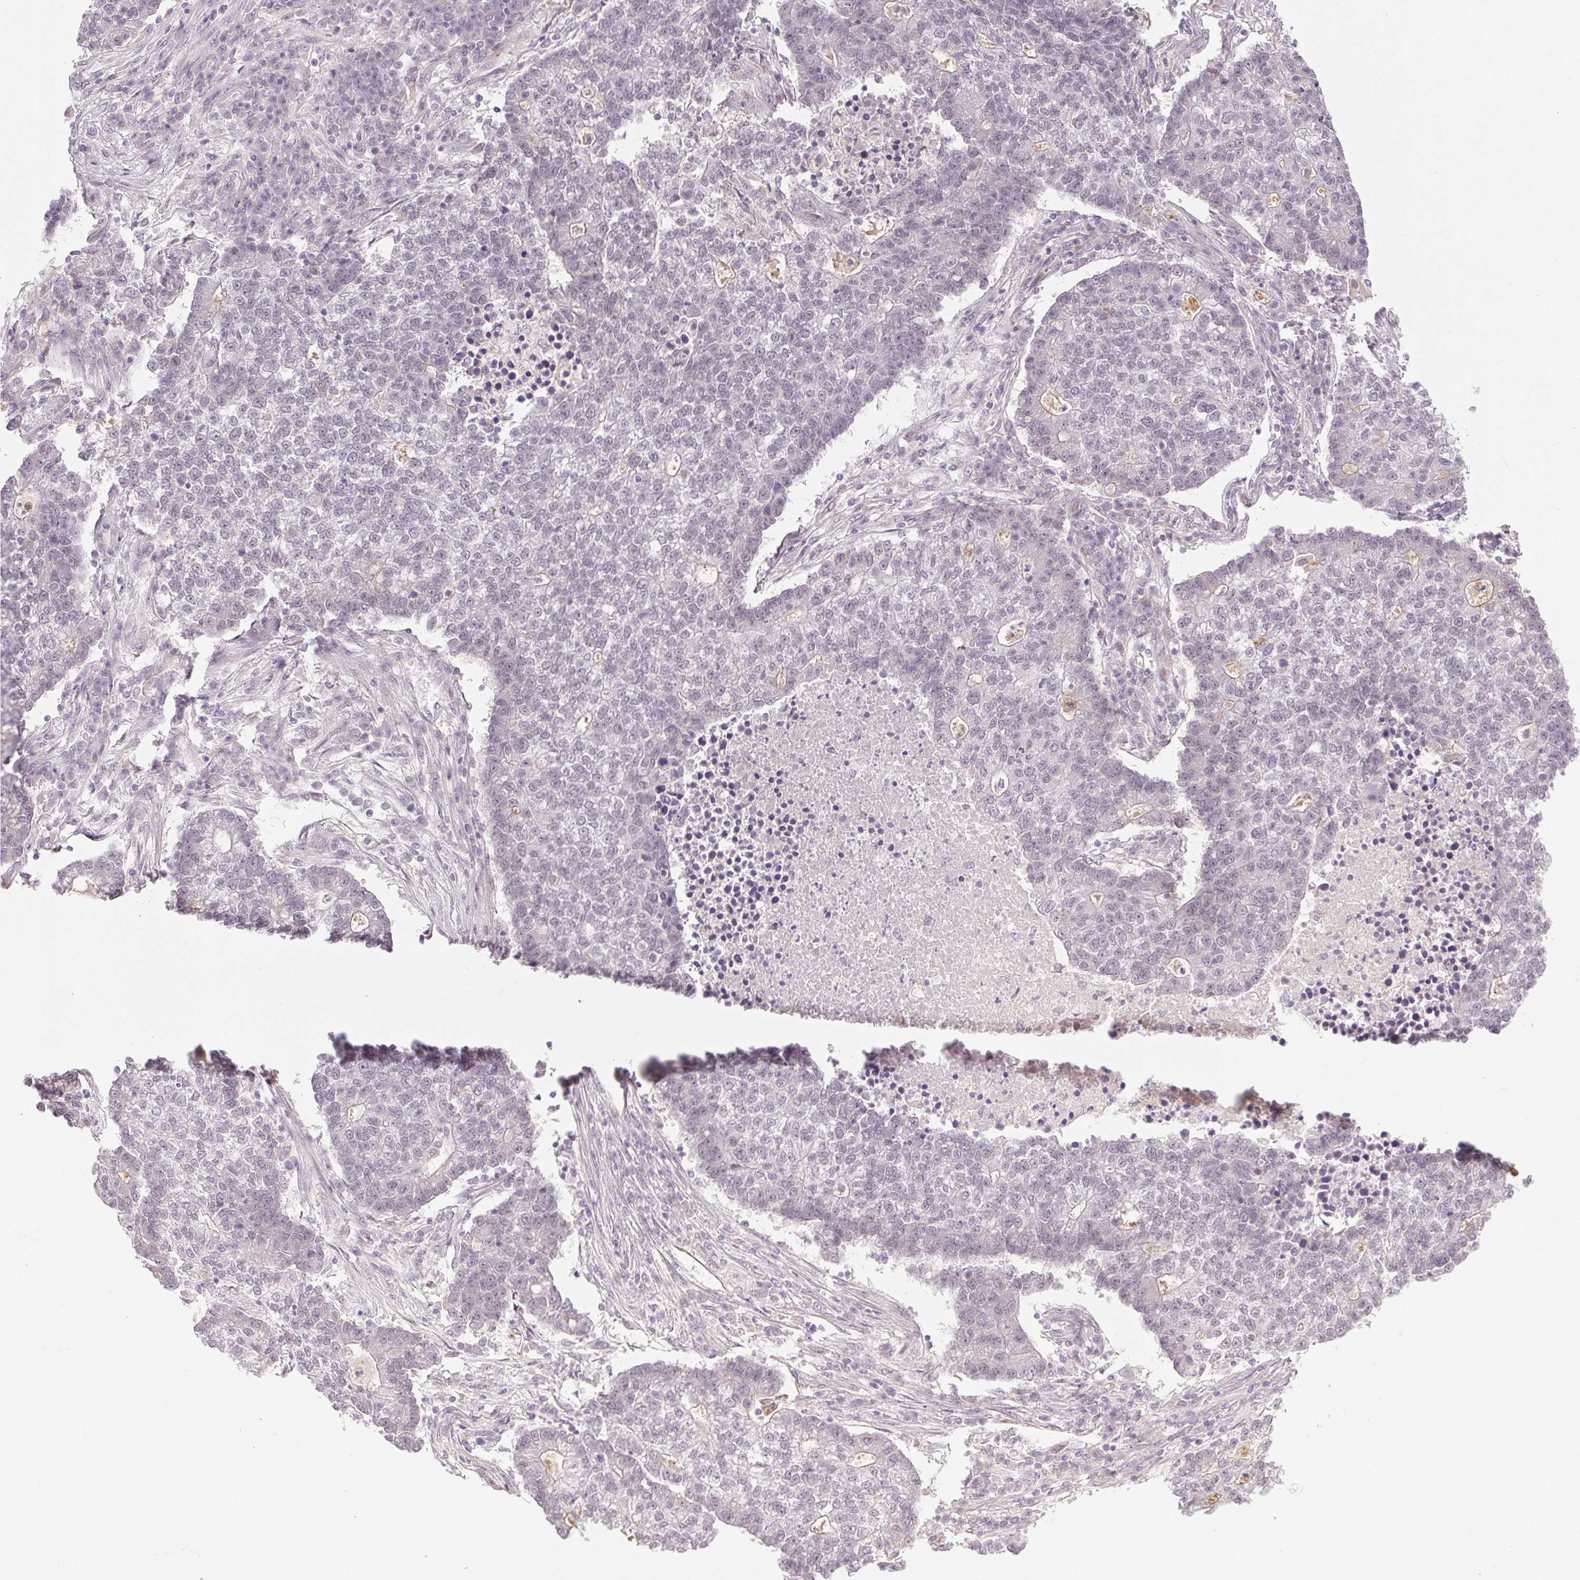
{"staining": {"intensity": "negative", "quantity": "none", "location": "none"}, "tissue": "lung cancer", "cell_type": "Tumor cells", "image_type": "cancer", "snomed": [{"axis": "morphology", "description": "Adenocarcinoma, NOS"}, {"axis": "topography", "description": "Lung"}], "caption": "DAB immunohistochemical staining of human adenocarcinoma (lung) displays no significant staining in tumor cells.", "gene": "FAM168A", "patient": {"sex": "male", "age": 57}}